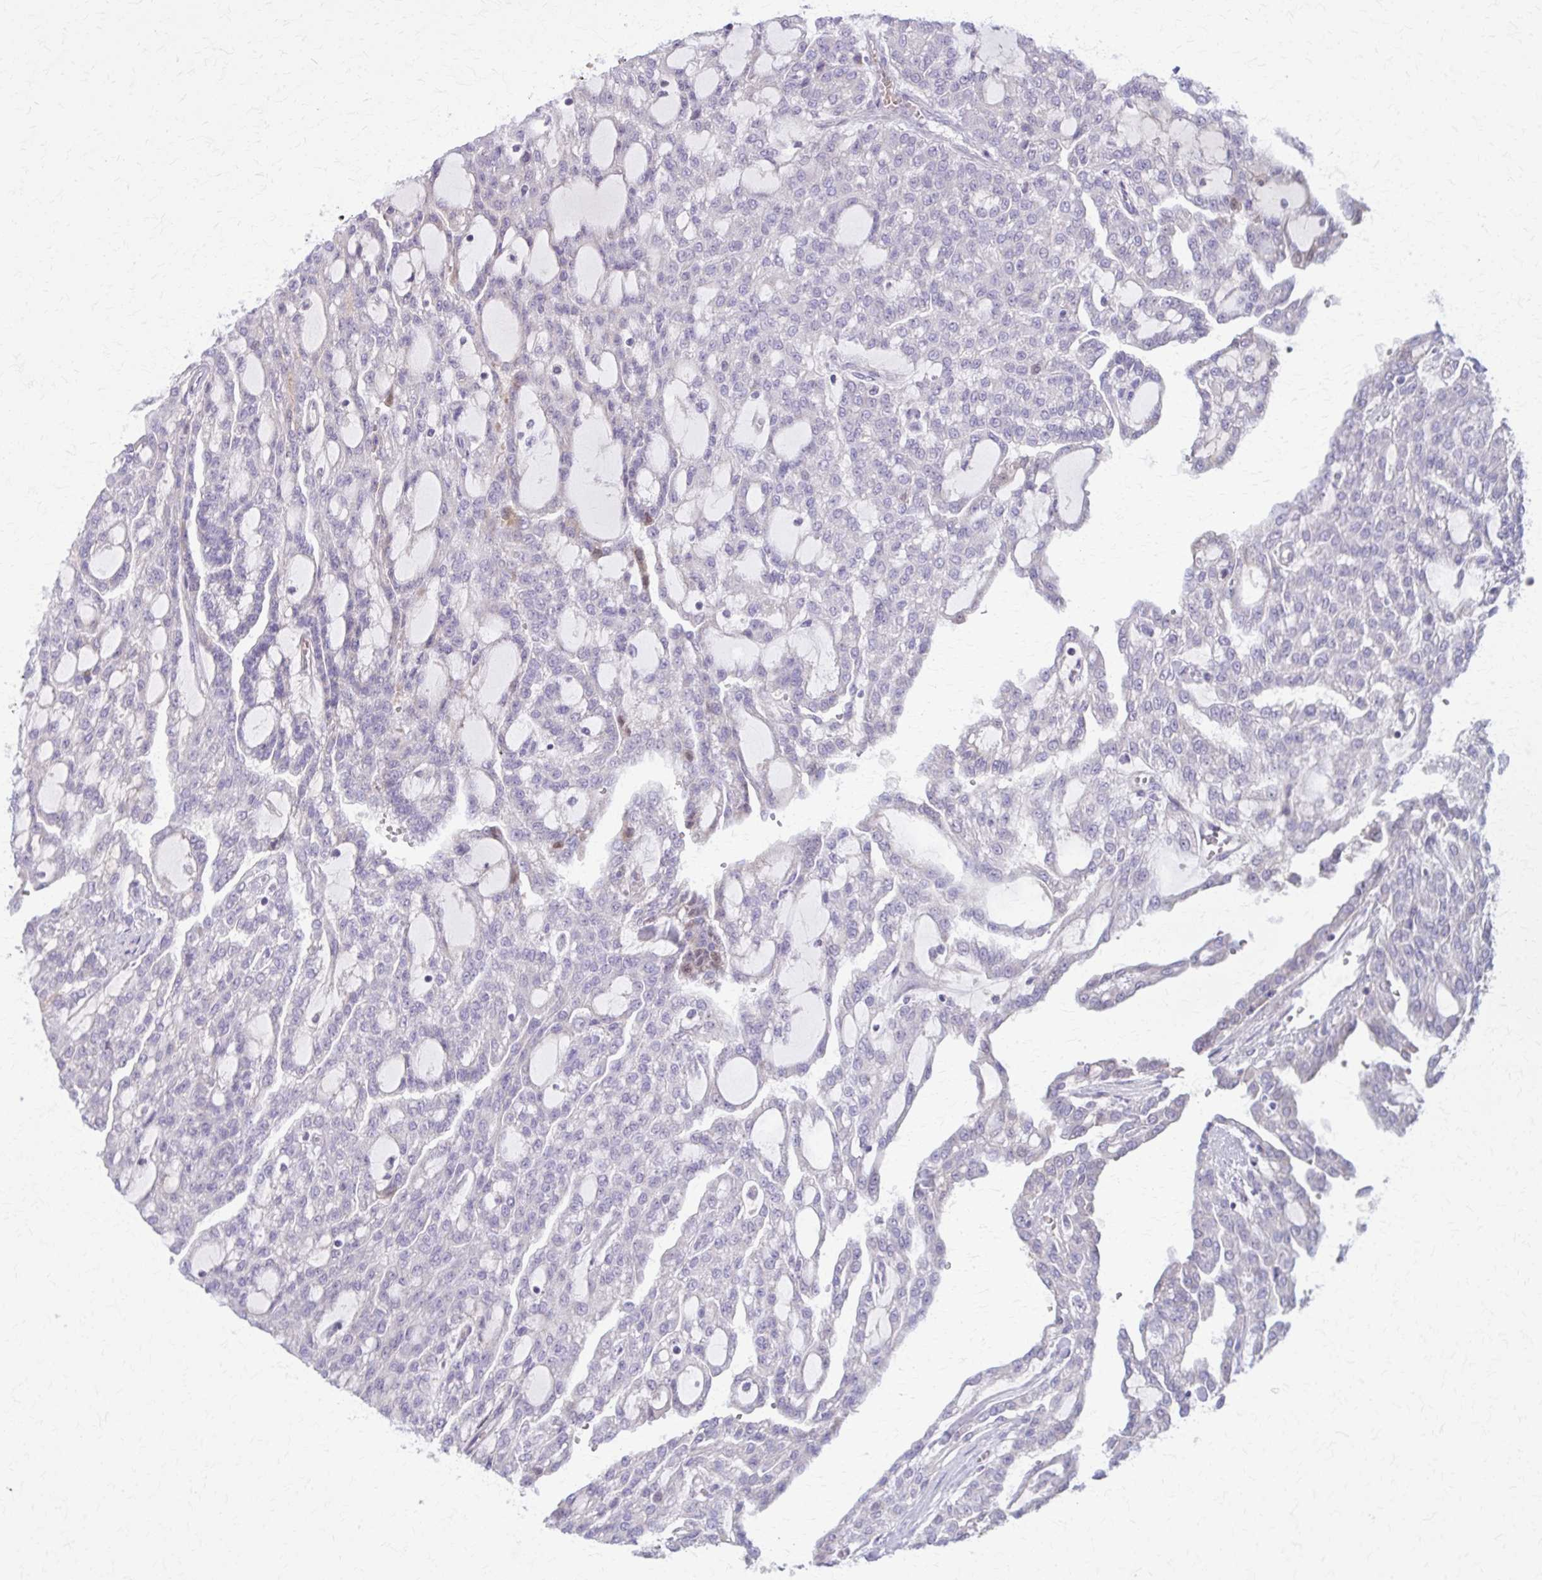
{"staining": {"intensity": "negative", "quantity": "none", "location": "none"}, "tissue": "renal cancer", "cell_type": "Tumor cells", "image_type": "cancer", "snomed": [{"axis": "morphology", "description": "Adenocarcinoma, NOS"}, {"axis": "topography", "description": "Kidney"}], "caption": "There is no significant expression in tumor cells of renal cancer.", "gene": "NRBF2", "patient": {"sex": "male", "age": 63}}